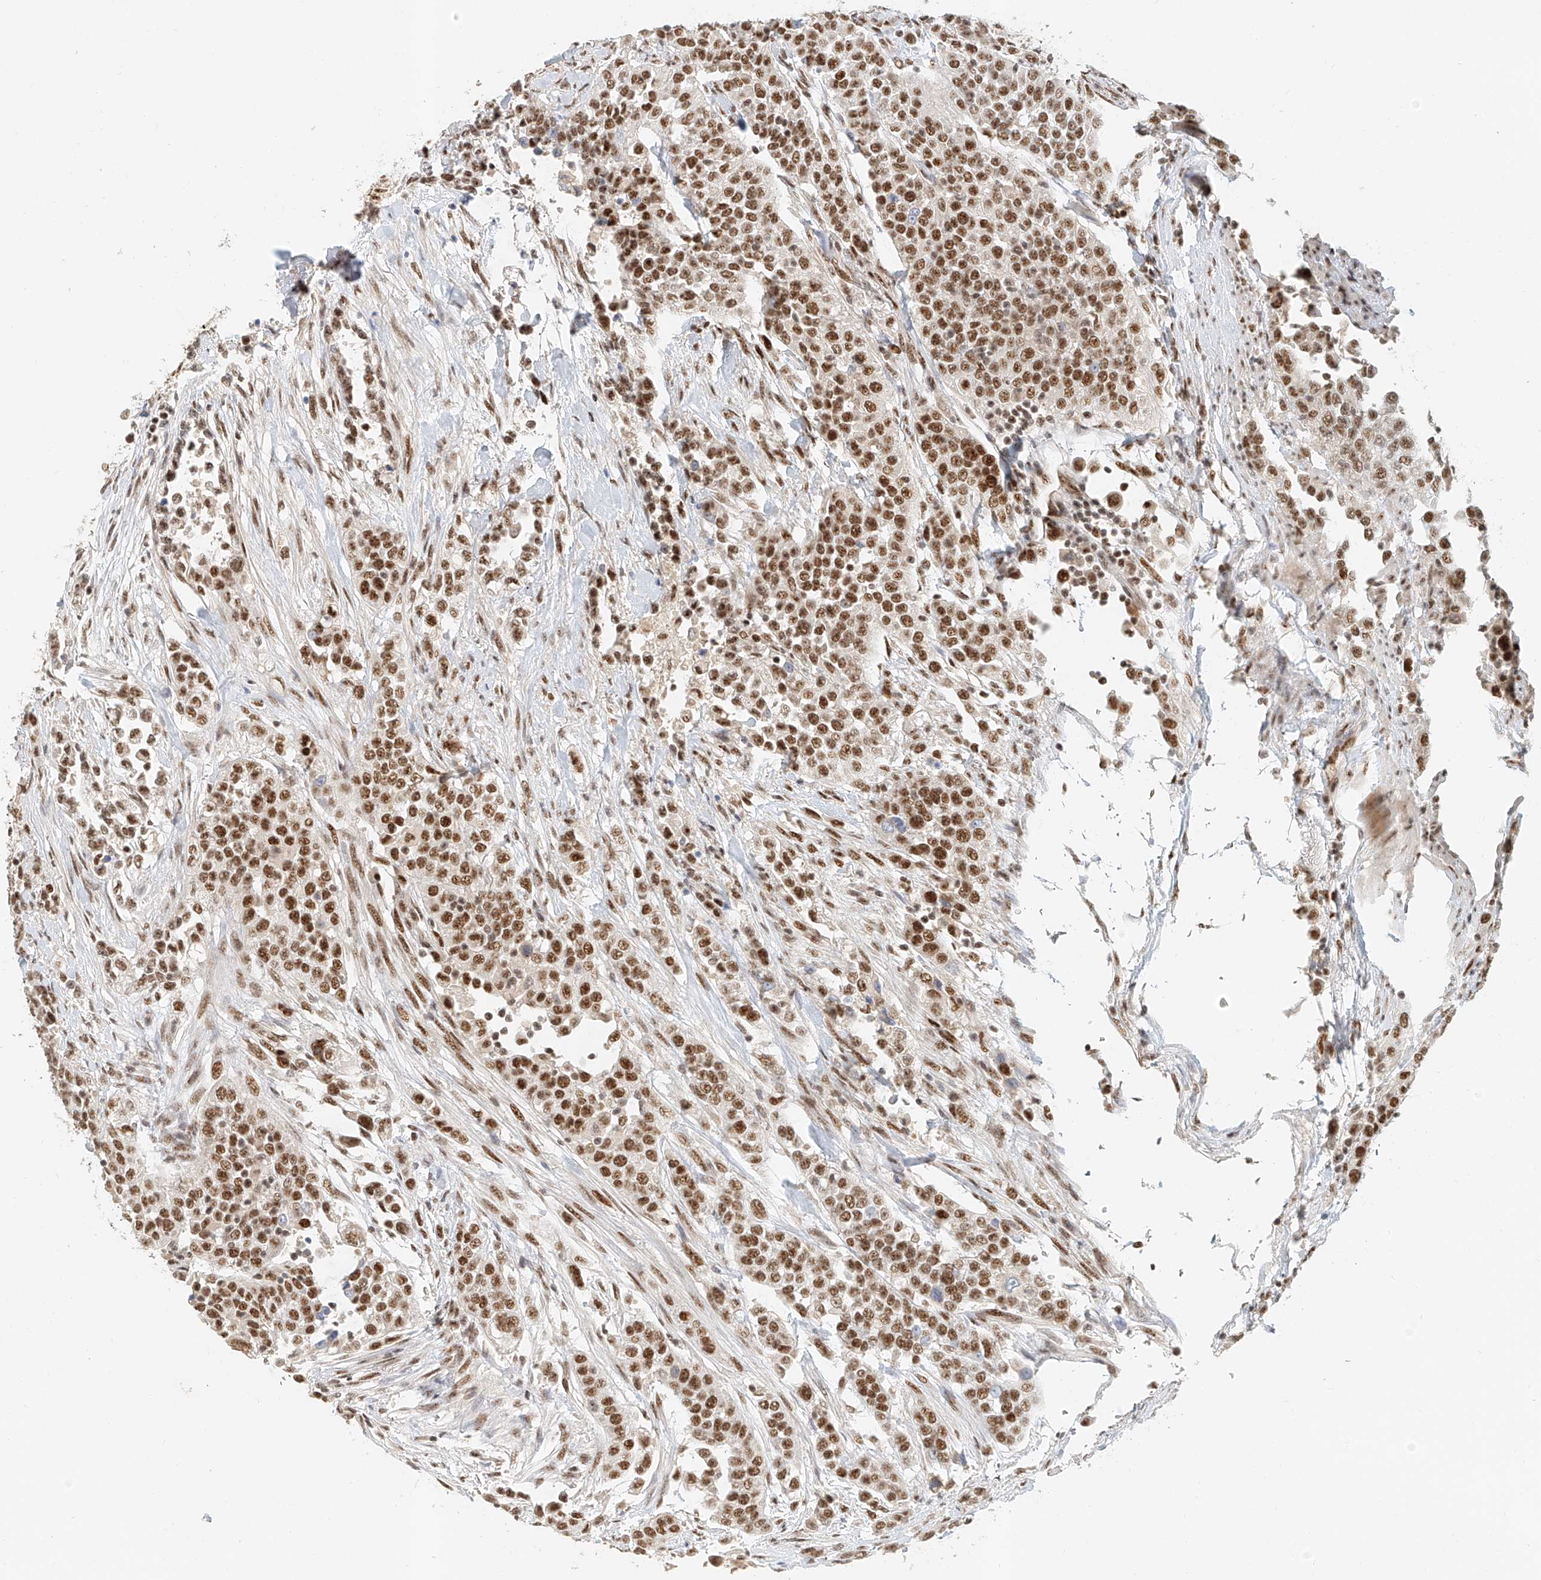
{"staining": {"intensity": "strong", "quantity": ">75%", "location": "nuclear"}, "tissue": "urothelial cancer", "cell_type": "Tumor cells", "image_type": "cancer", "snomed": [{"axis": "morphology", "description": "Urothelial carcinoma, High grade"}, {"axis": "topography", "description": "Urinary bladder"}], "caption": "A high-resolution photomicrograph shows immunohistochemistry staining of urothelial cancer, which displays strong nuclear staining in about >75% of tumor cells. (DAB (3,3'-diaminobenzidine) = brown stain, brightfield microscopy at high magnification).", "gene": "CXorf58", "patient": {"sex": "female", "age": 80}}